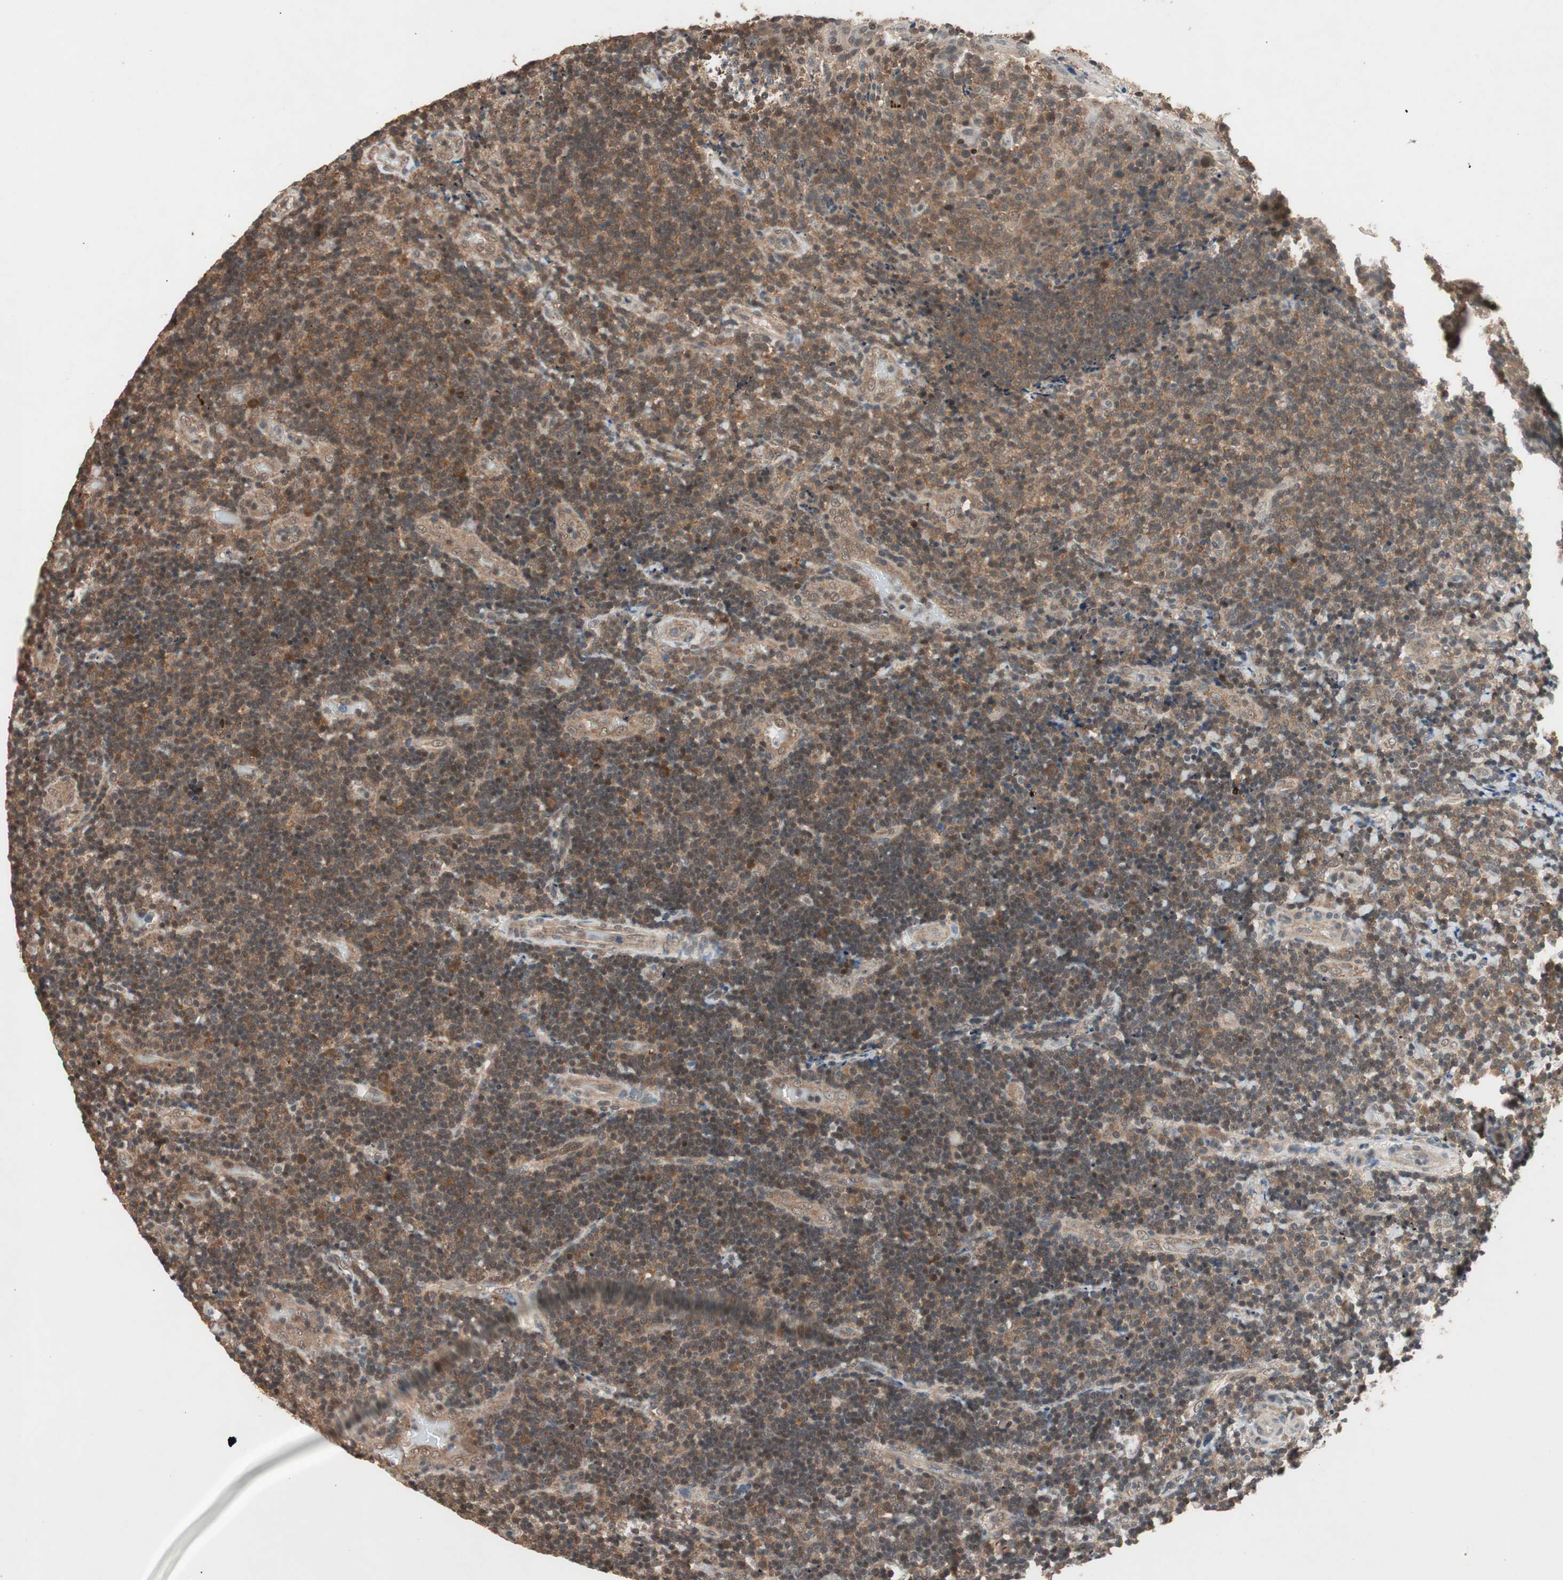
{"staining": {"intensity": "moderate", "quantity": "25%-75%", "location": "cytoplasmic/membranous,nuclear"}, "tissue": "lymphoma", "cell_type": "Tumor cells", "image_type": "cancer", "snomed": [{"axis": "morphology", "description": "Malignant lymphoma, non-Hodgkin's type, High grade"}, {"axis": "topography", "description": "Tonsil"}], "caption": "Immunohistochemical staining of high-grade malignant lymphoma, non-Hodgkin's type displays moderate cytoplasmic/membranous and nuclear protein expression in approximately 25%-75% of tumor cells. (DAB IHC, brown staining for protein, blue staining for nuclei).", "gene": "GART", "patient": {"sex": "female", "age": 36}}